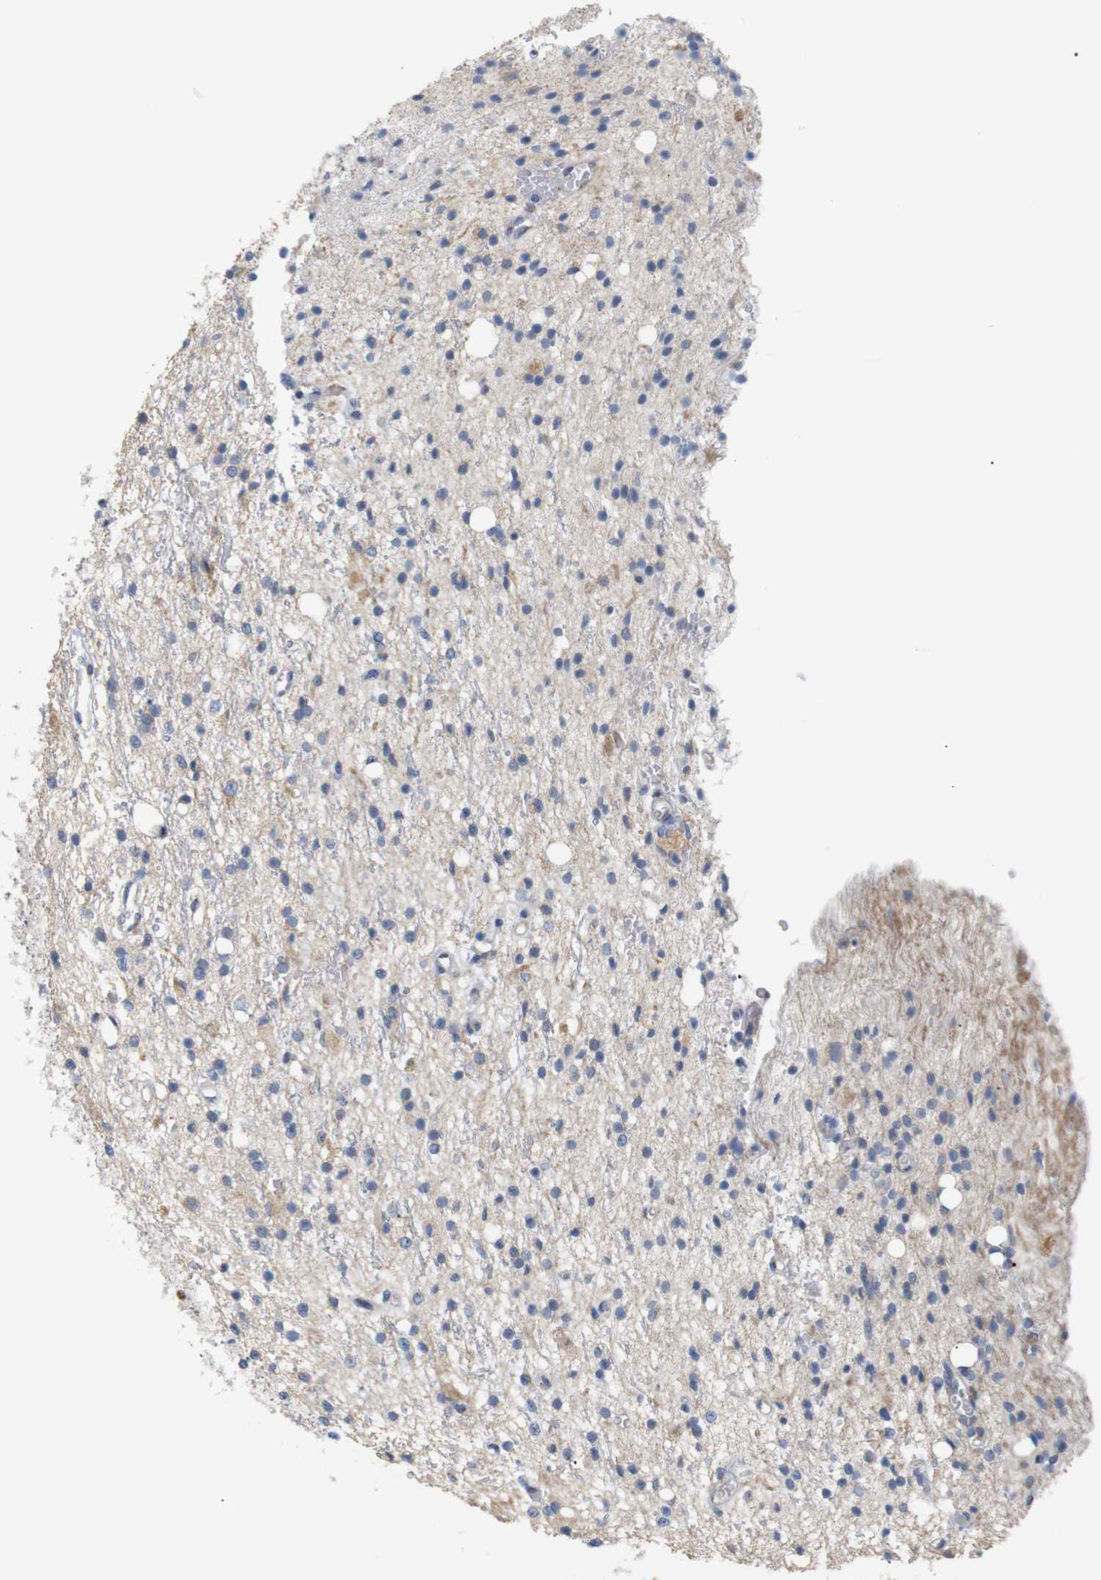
{"staining": {"intensity": "negative", "quantity": "none", "location": "none"}, "tissue": "glioma", "cell_type": "Tumor cells", "image_type": "cancer", "snomed": [{"axis": "morphology", "description": "Glioma, malignant, High grade"}, {"axis": "topography", "description": "Brain"}], "caption": "Photomicrograph shows no protein positivity in tumor cells of glioma tissue.", "gene": "TRIM5", "patient": {"sex": "male", "age": 47}}